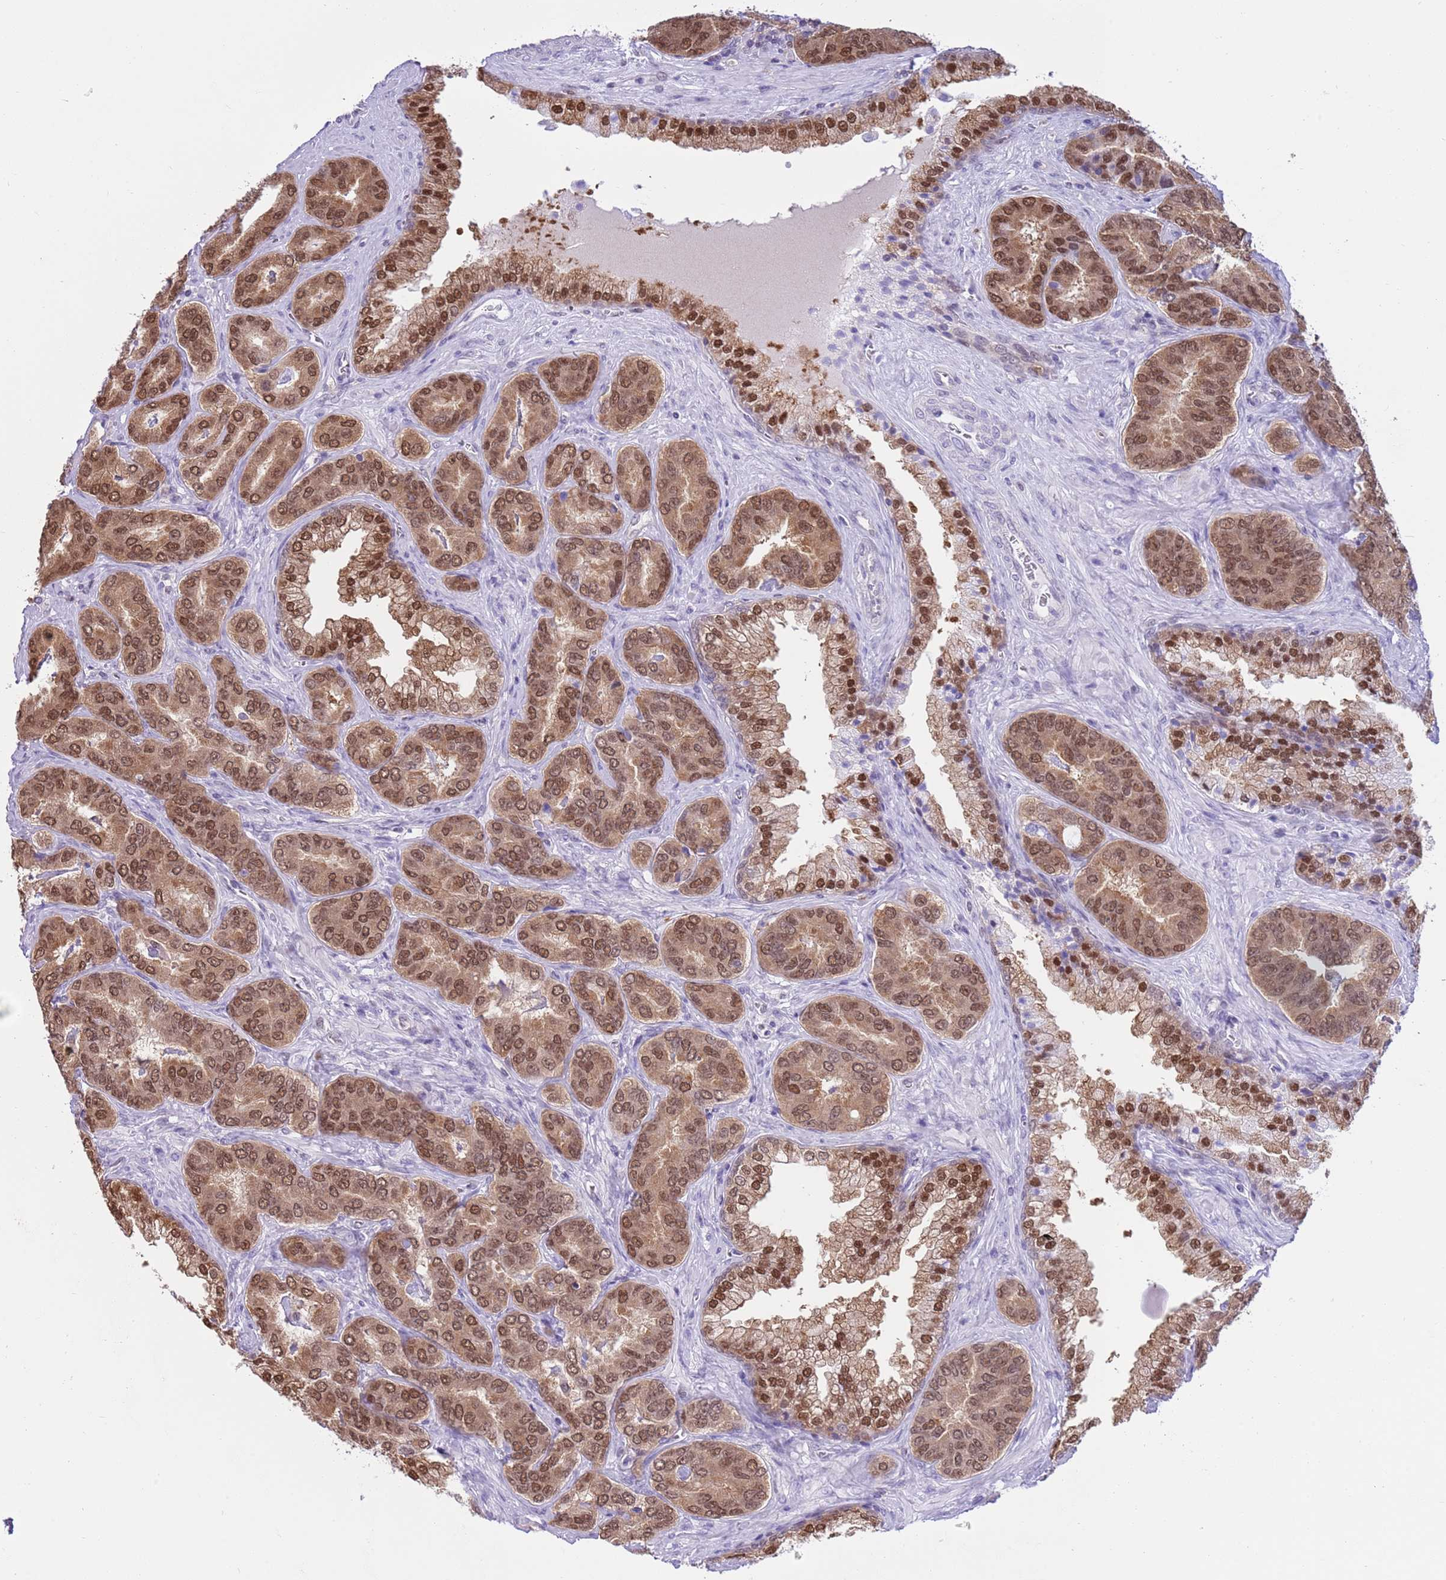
{"staining": {"intensity": "moderate", "quantity": ">75%", "location": "cytoplasmic/membranous,nuclear"}, "tissue": "prostate cancer", "cell_type": "Tumor cells", "image_type": "cancer", "snomed": [{"axis": "morphology", "description": "Adenocarcinoma, High grade"}, {"axis": "topography", "description": "Prostate"}], "caption": "Immunohistochemical staining of human prostate cancer shows medium levels of moderate cytoplasmic/membranous and nuclear expression in approximately >75% of tumor cells.", "gene": "DDI2", "patient": {"sex": "male", "age": 72}}